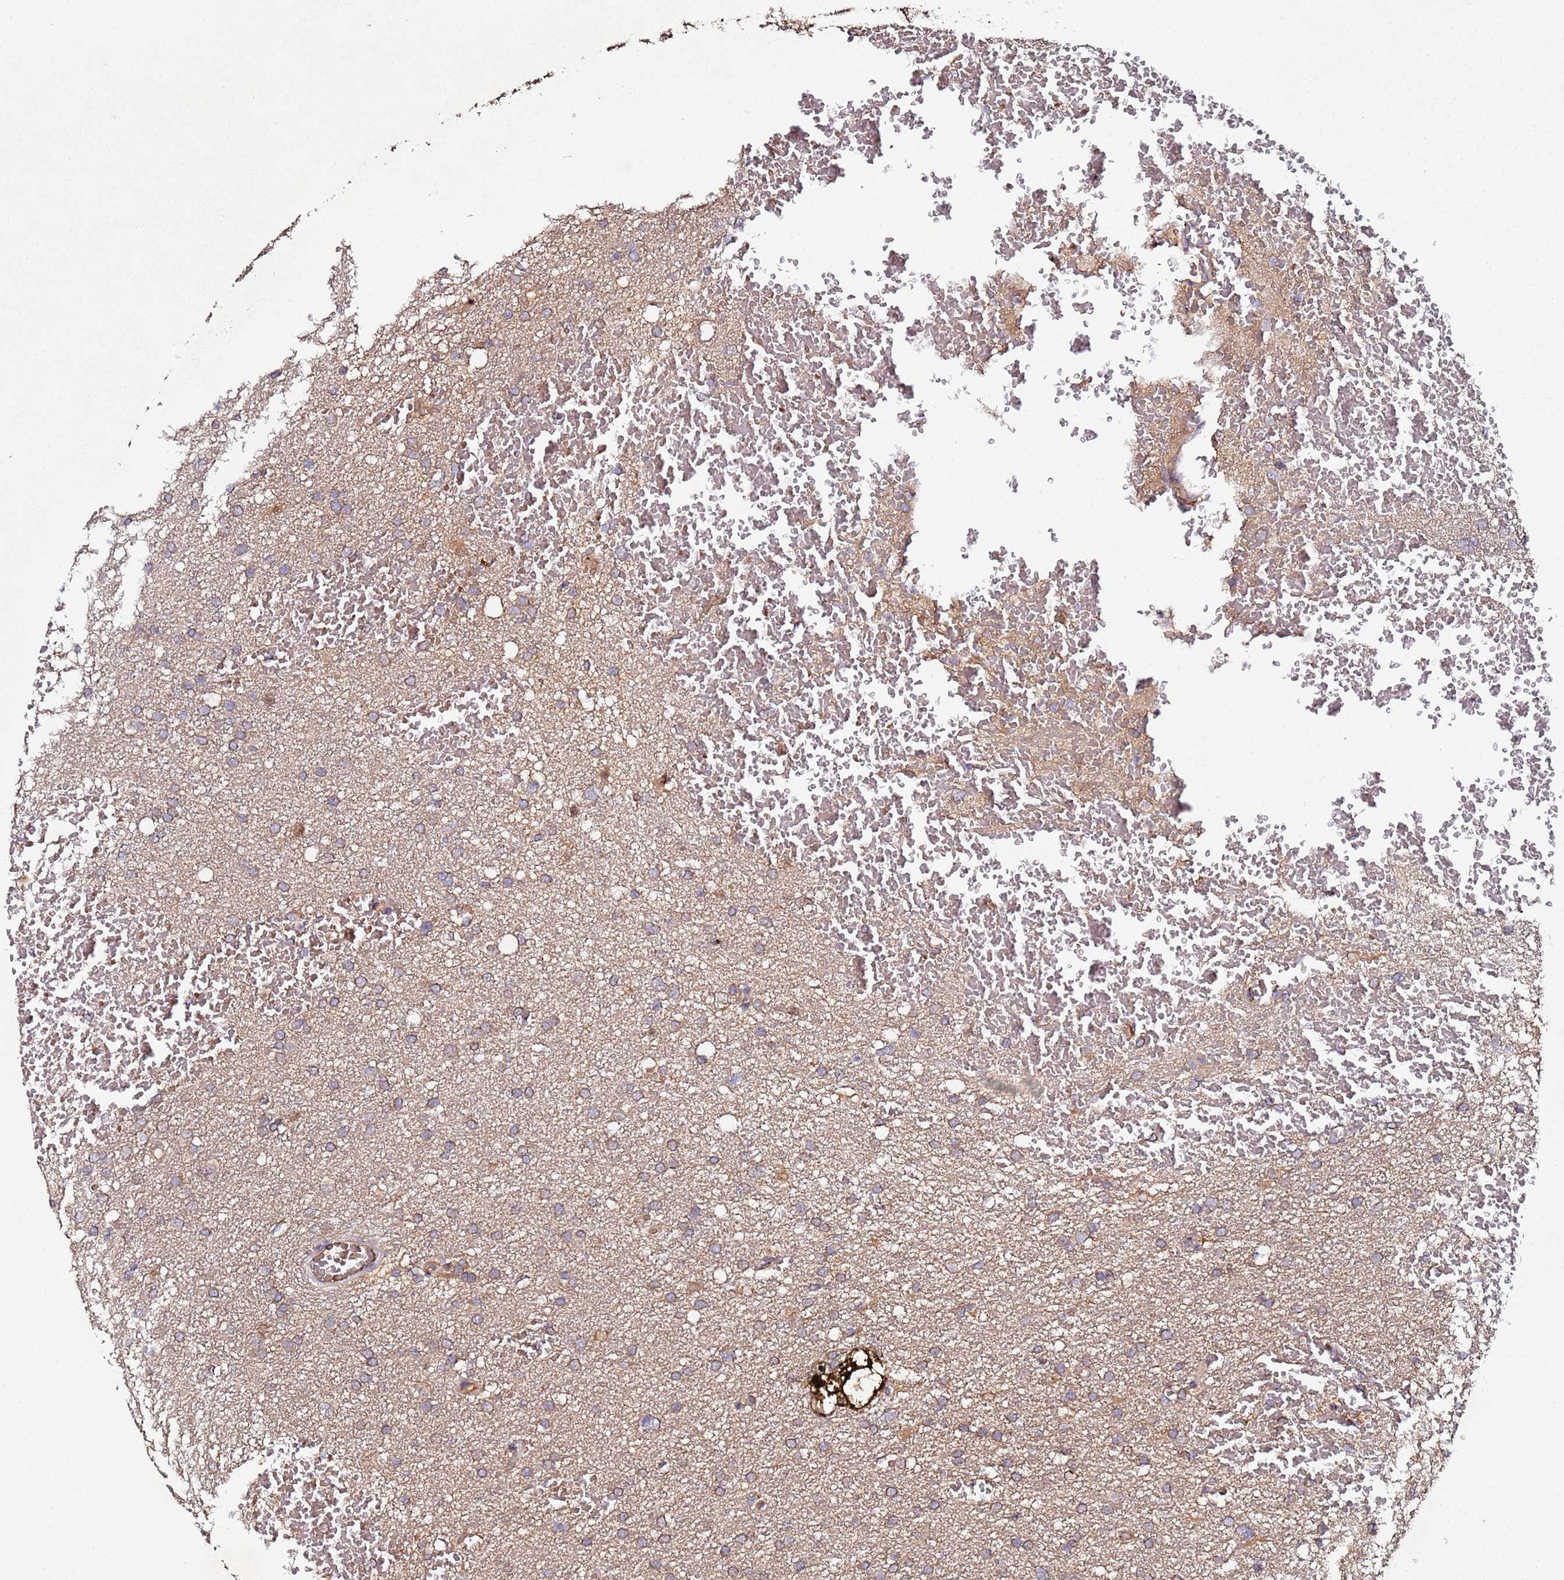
{"staining": {"intensity": "weak", "quantity": "25%-75%", "location": "cytoplasmic/membranous"}, "tissue": "glioma", "cell_type": "Tumor cells", "image_type": "cancer", "snomed": [{"axis": "morphology", "description": "Glioma, malignant, High grade"}, {"axis": "topography", "description": "Cerebral cortex"}], "caption": "Protein expression analysis of high-grade glioma (malignant) shows weak cytoplasmic/membranous expression in approximately 25%-75% of tumor cells.", "gene": "OSER1", "patient": {"sex": "female", "age": 36}}